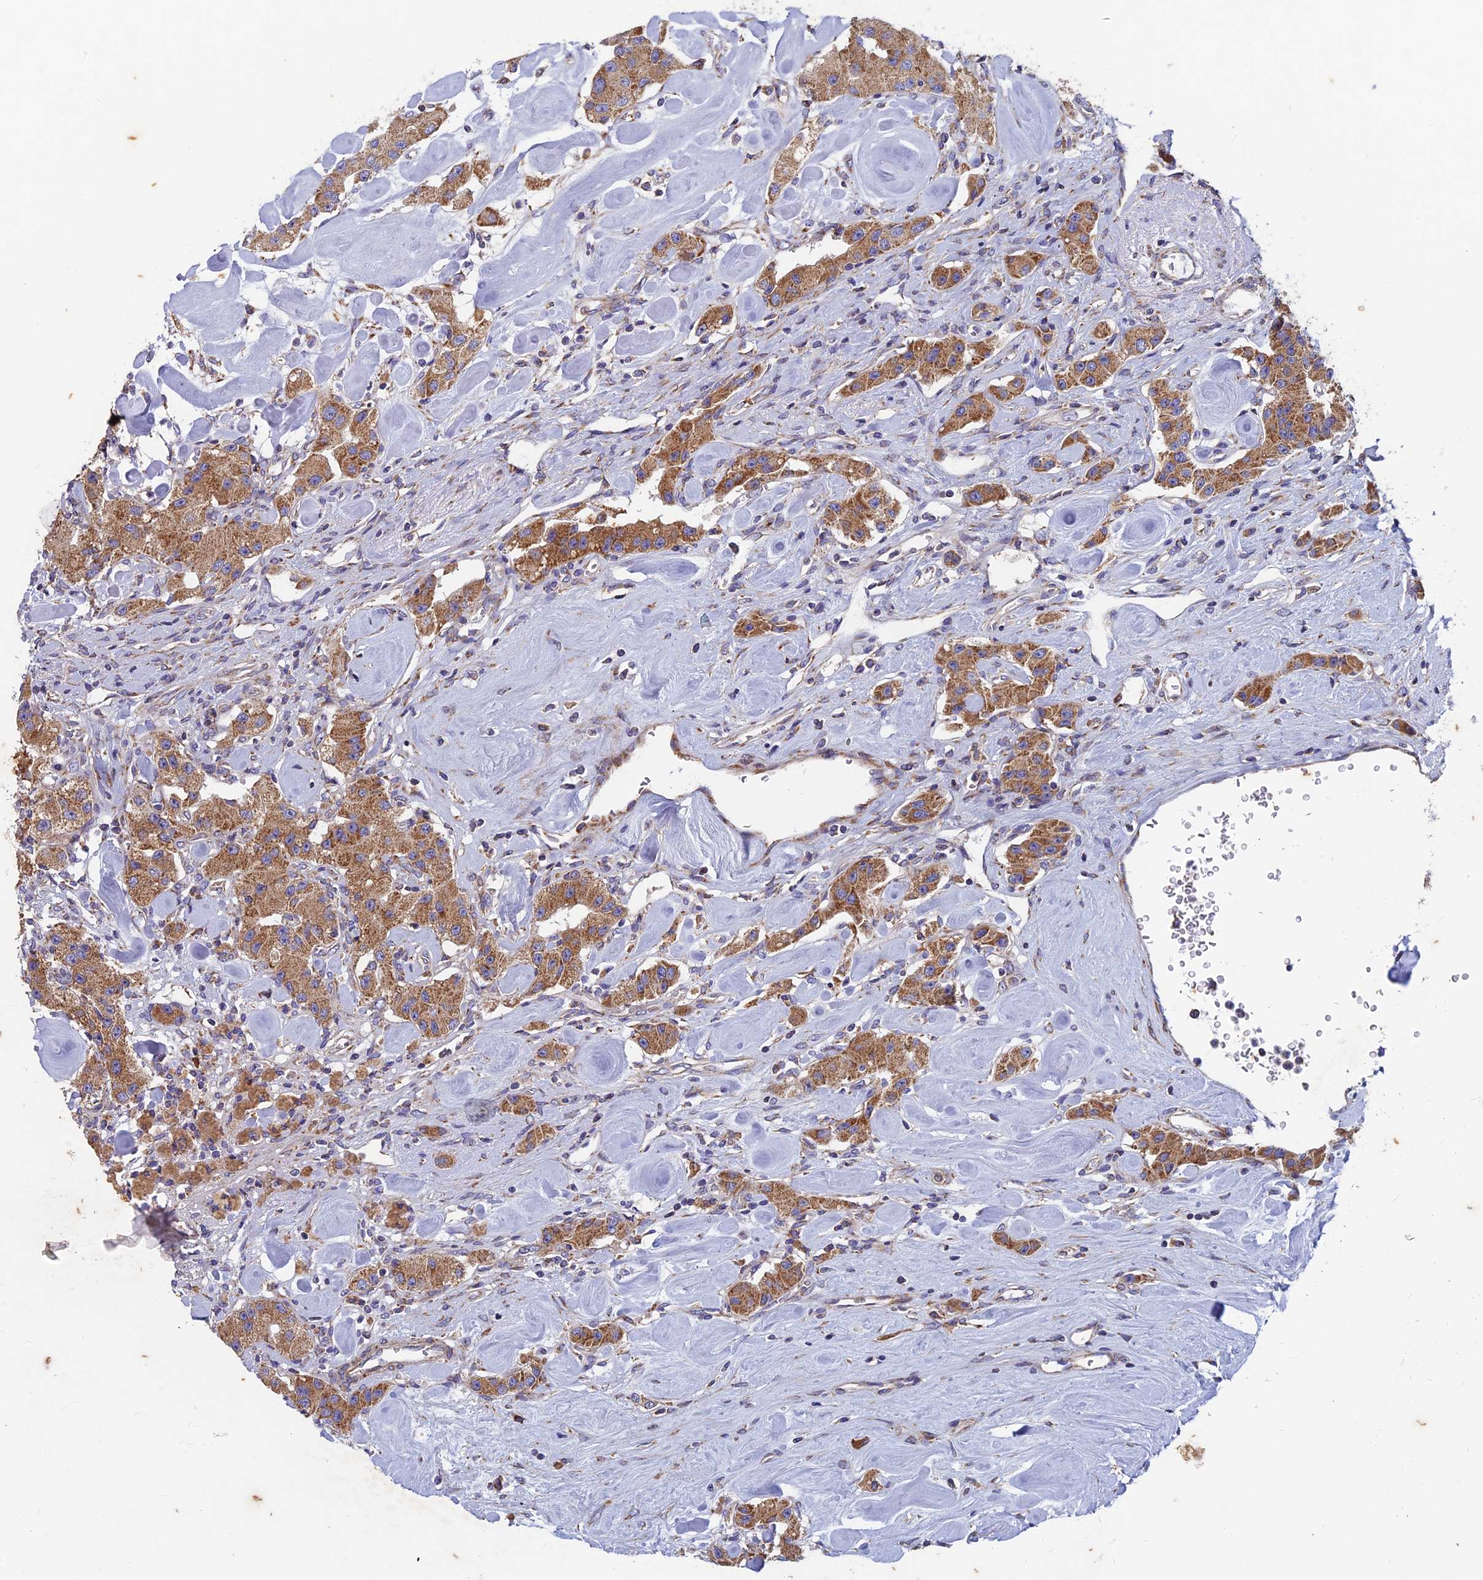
{"staining": {"intensity": "moderate", "quantity": ">75%", "location": "cytoplasmic/membranous"}, "tissue": "carcinoid", "cell_type": "Tumor cells", "image_type": "cancer", "snomed": [{"axis": "morphology", "description": "Carcinoid, malignant, NOS"}, {"axis": "topography", "description": "Pancreas"}], "caption": "Immunohistochemistry (IHC) of human malignant carcinoid demonstrates medium levels of moderate cytoplasmic/membranous expression in approximately >75% of tumor cells.", "gene": "AP4S1", "patient": {"sex": "male", "age": 41}}